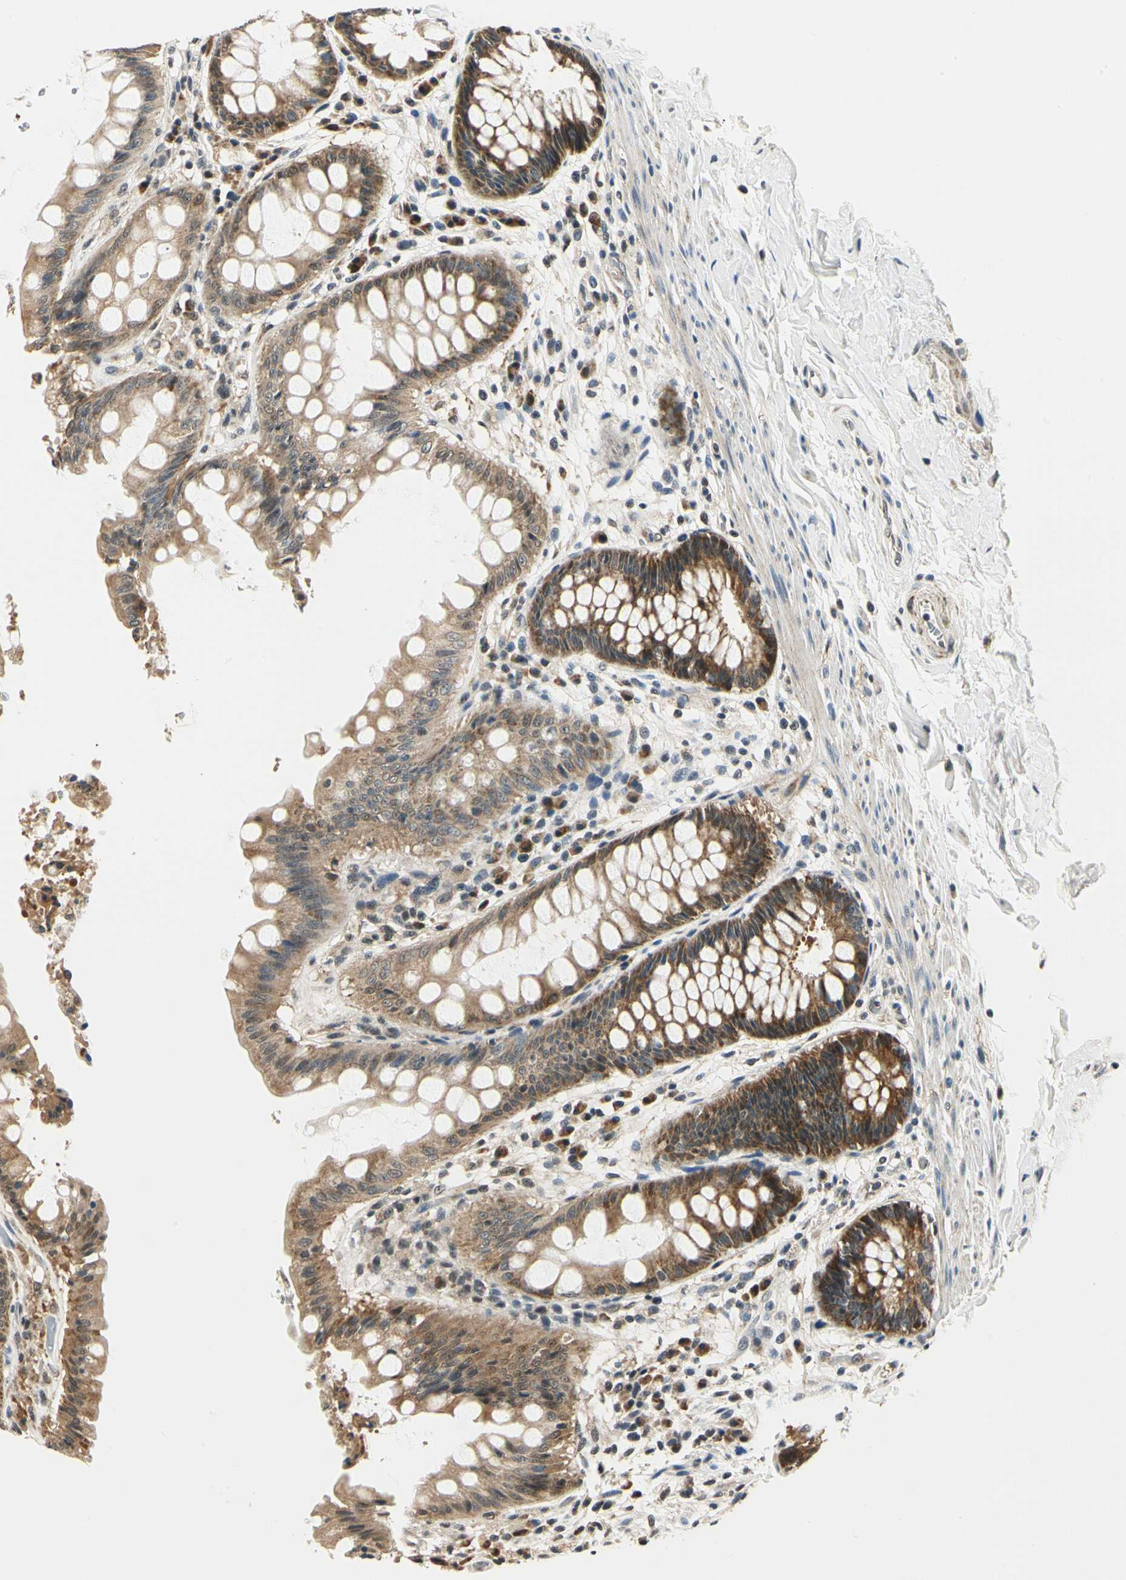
{"staining": {"intensity": "strong", "quantity": ">75%", "location": "cytoplasmic/membranous"}, "tissue": "rectum", "cell_type": "Glandular cells", "image_type": "normal", "snomed": [{"axis": "morphology", "description": "Normal tissue, NOS"}, {"axis": "topography", "description": "Rectum"}], "caption": "An image showing strong cytoplasmic/membranous expression in about >75% of glandular cells in normal rectum, as visualized by brown immunohistochemical staining.", "gene": "PDK2", "patient": {"sex": "female", "age": 46}}